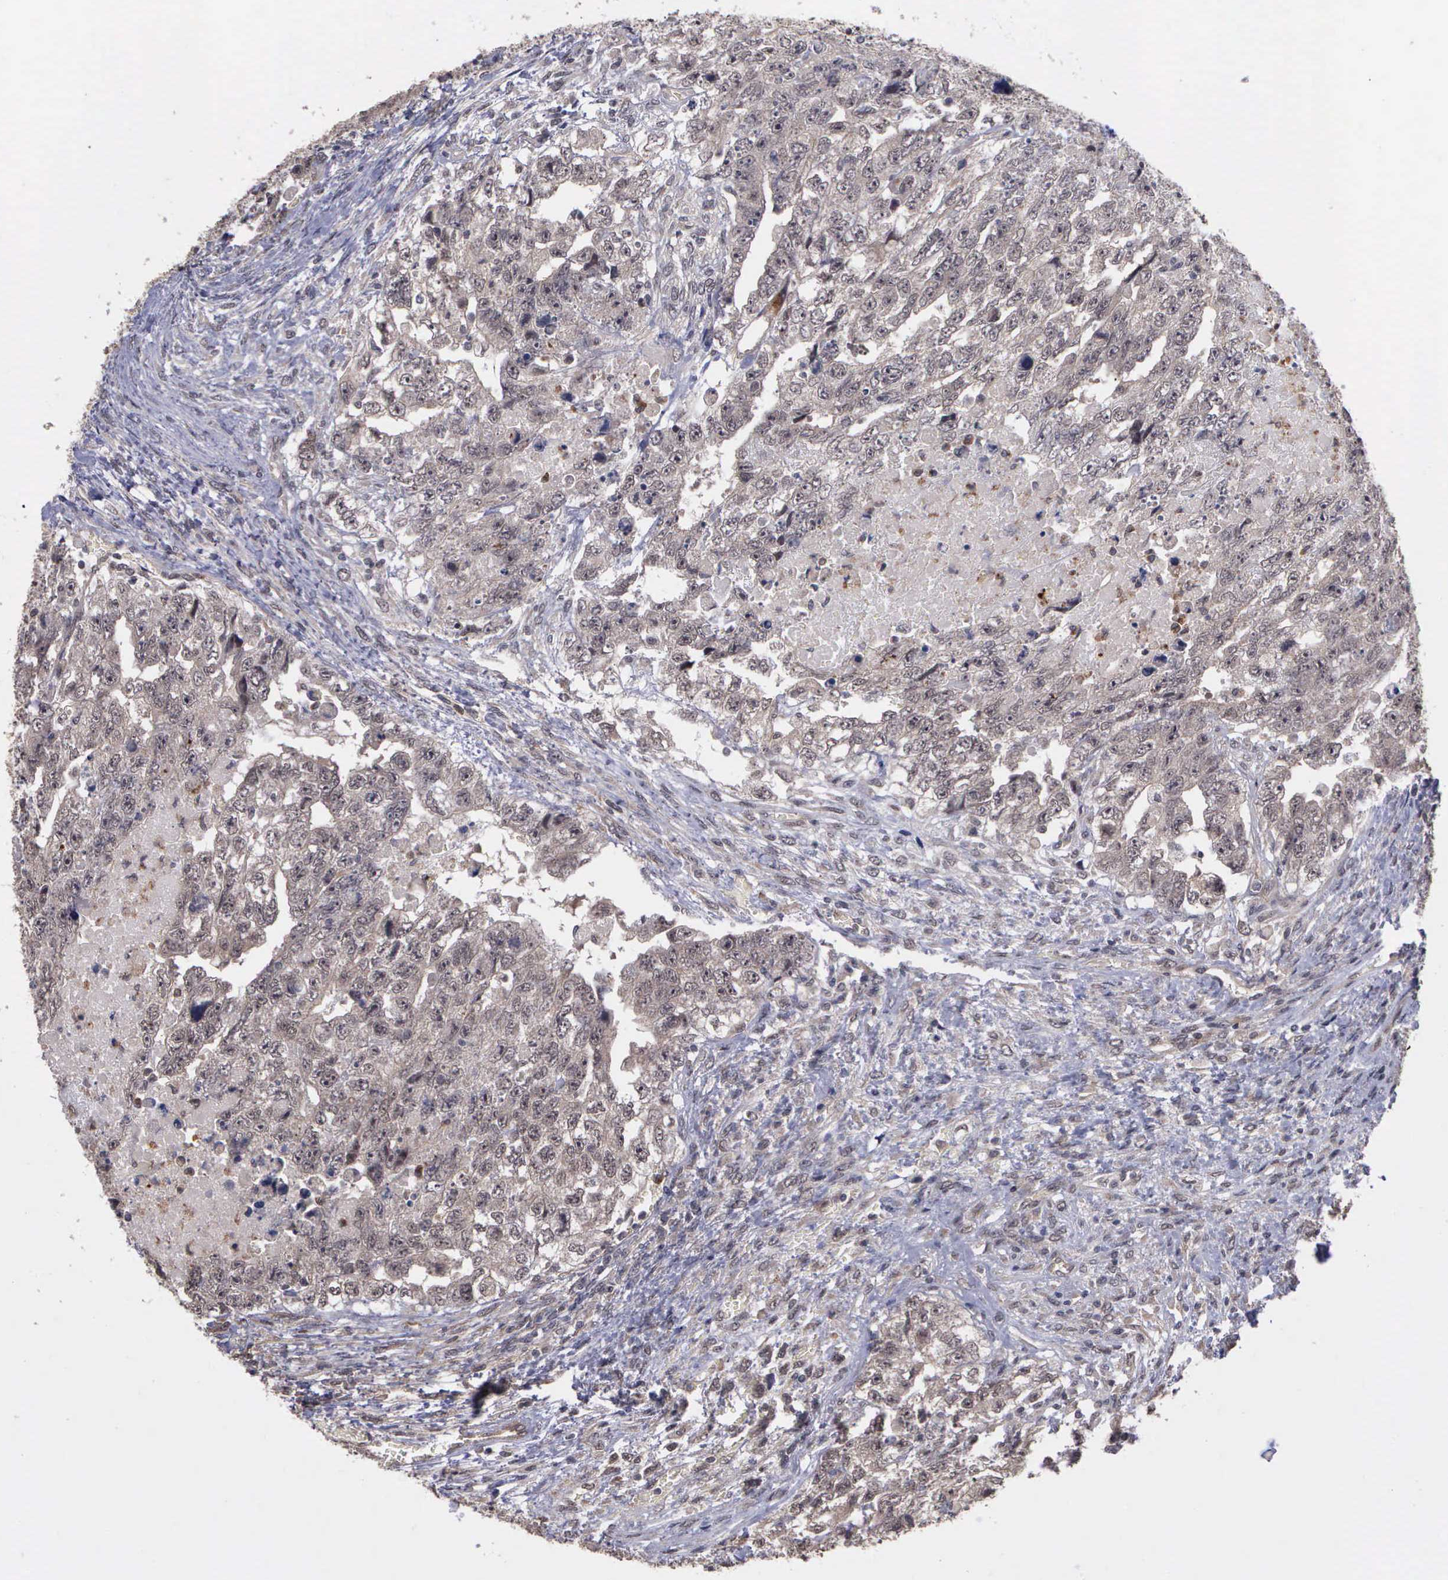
{"staining": {"intensity": "weak", "quantity": ">75%", "location": "cytoplasmic/membranous"}, "tissue": "testis cancer", "cell_type": "Tumor cells", "image_type": "cancer", "snomed": [{"axis": "morphology", "description": "Carcinoma, Embryonal, NOS"}, {"axis": "topography", "description": "Testis"}], "caption": "IHC (DAB (3,3'-diaminobenzidine)) staining of testis cancer shows weak cytoplasmic/membranous protein positivity in approximately >75% of tumor cells.", "gene": "MAP3K9", "patient": {"sex": "male", "age": 36}}